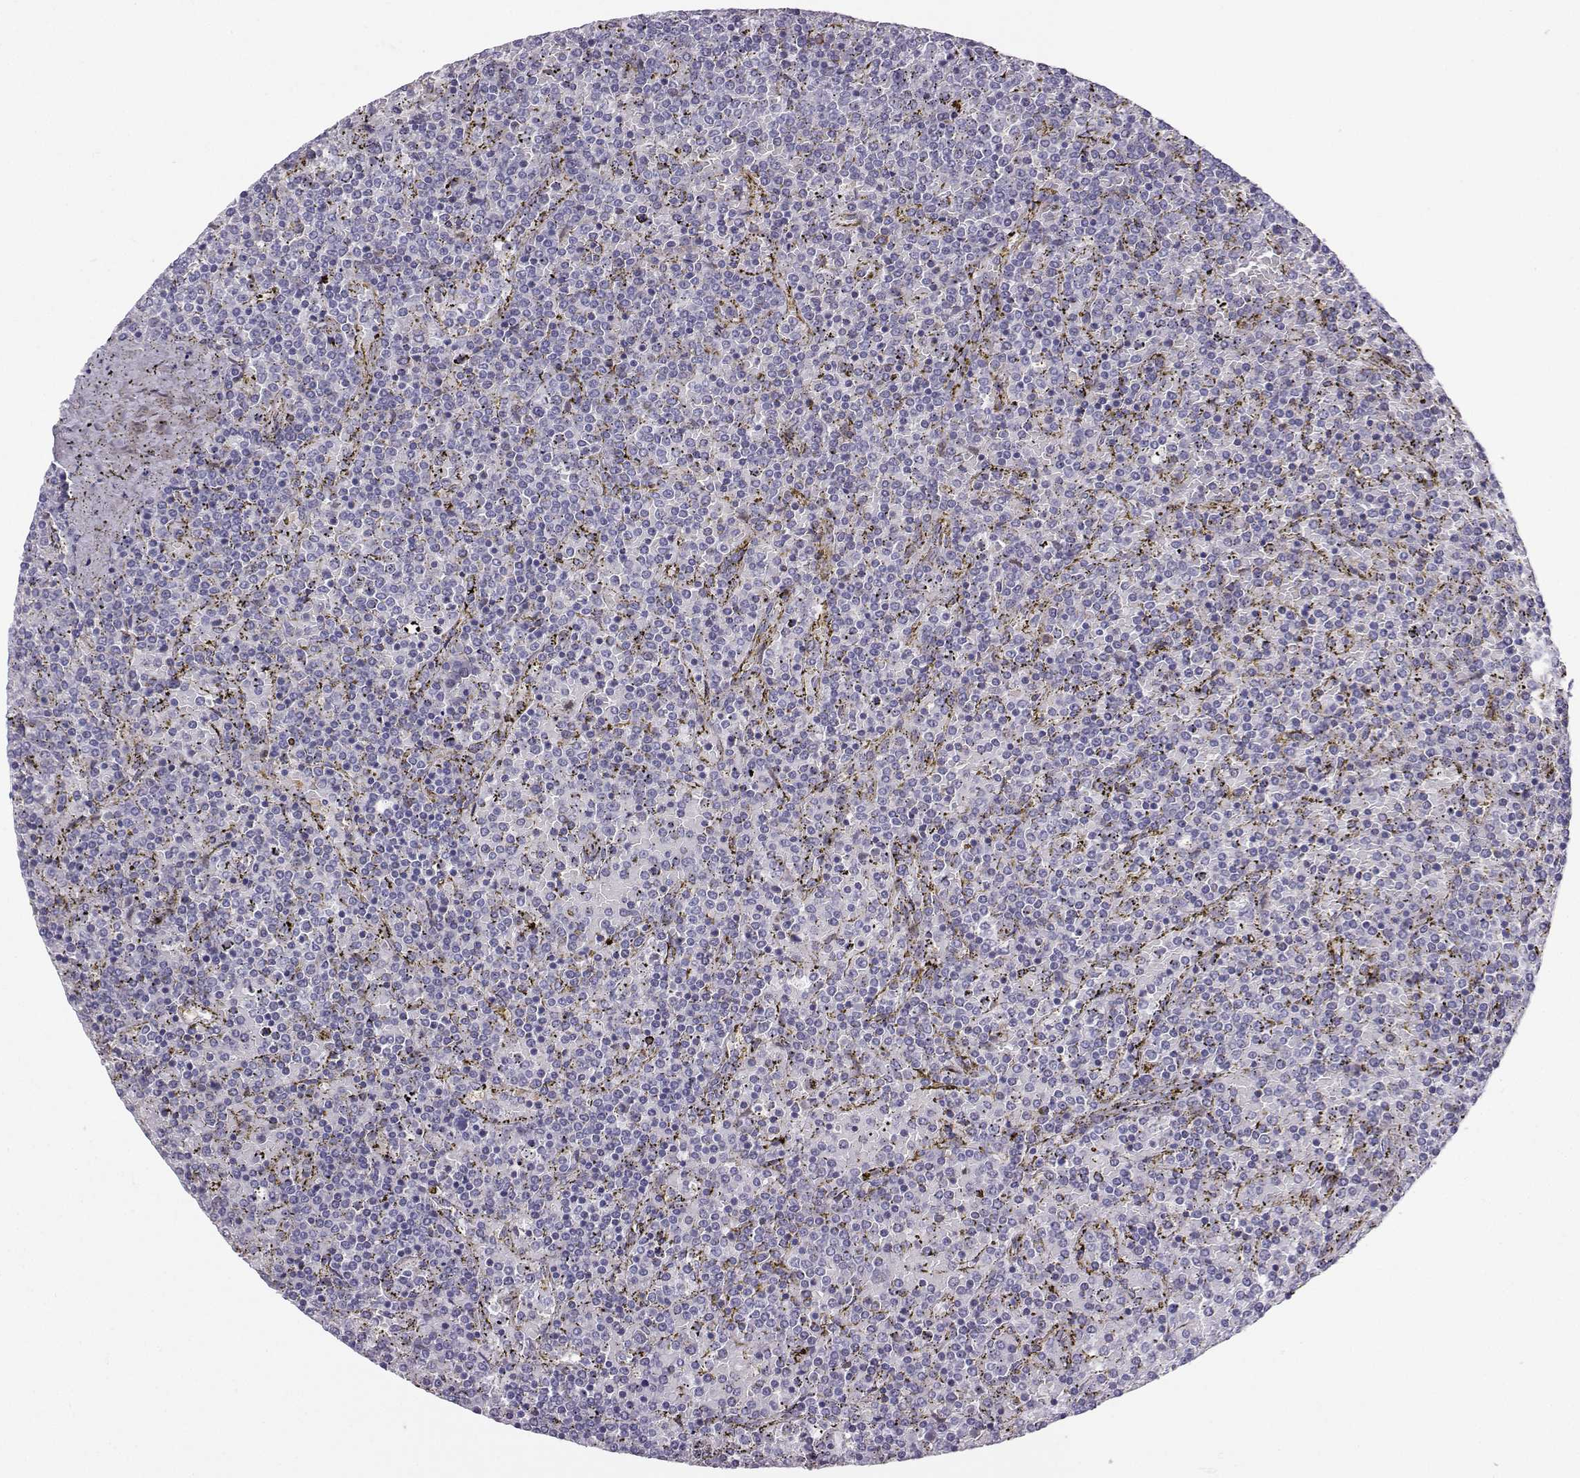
{"staining": {"intensity": "negative", "quantity": "none", "location": "none"}, "tissue": "lymphoma", "cell_type": "Tumor cells", "image_type": "cancer", "snomed": [{"axis": "morphology", "description": "Malignant lymphoma, non-Hodgkin's type, Low grade"}, {"axis": "topography", "description": "Spleen"}], "caption": "Low-grade malignant lymphoma, non-Hodgkin's type was stained to show a protein in brown. There is no significant positivity in tumor cells.", "gene": "DCLK3", "patient": {"sex": "female", "age": 77}}